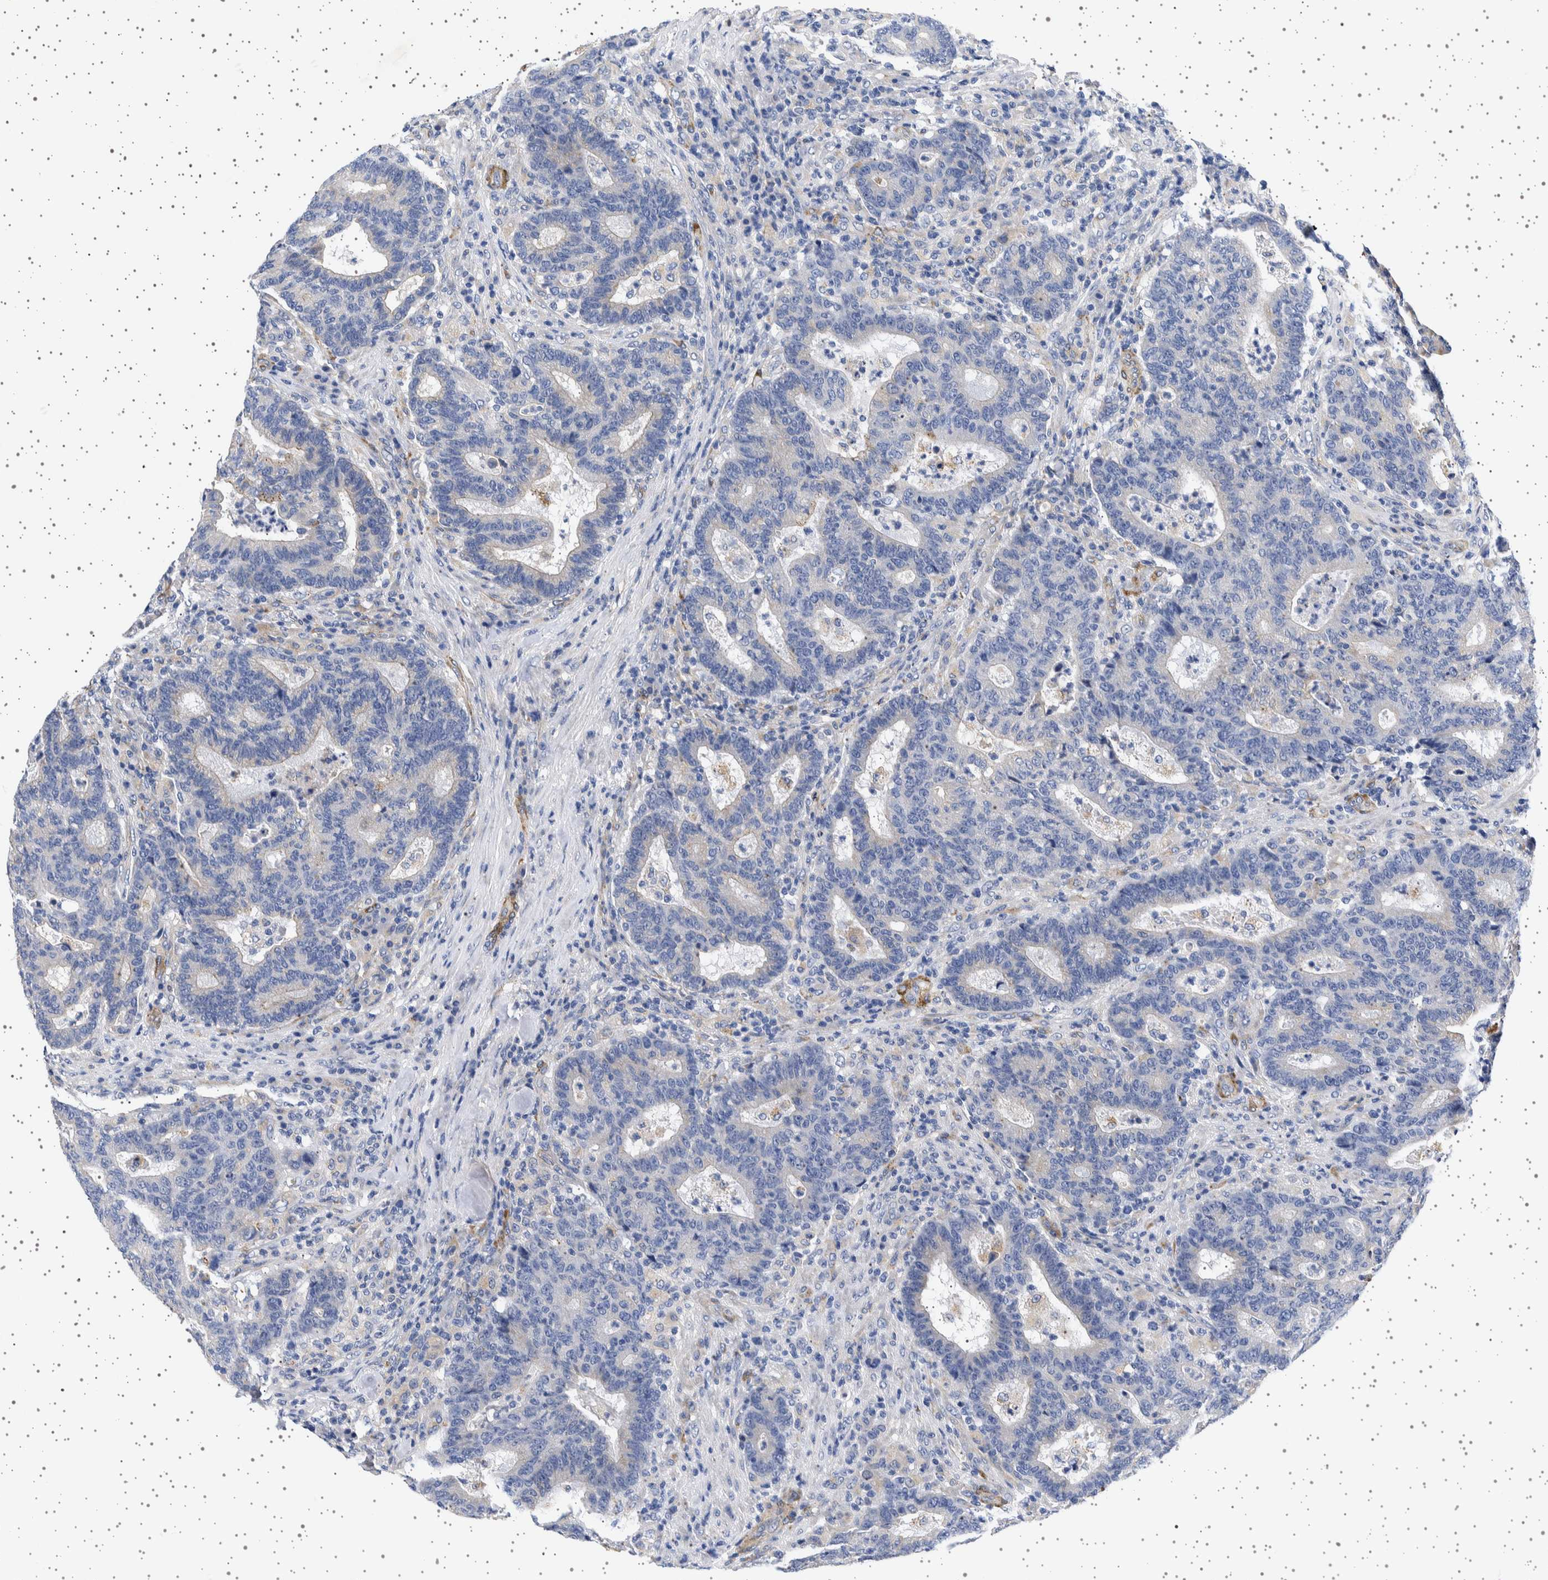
{"staining": {"intensity": "negative", "quantity": "none", "location": "none"}, "tissue": "colorectal cancer", "cell_type": "Tumor cells", "image_type": "cancer", "snomed": [{"axis": "morphology", "description": "Adenocarcinoma, NOS"}, {"axis": "topography", "description": "Colon"}], "caption": "There is no significant positivity in tumor cells of colorectal cancer.", "gene": "SEPTIN4", "patient": {"sex": "female", "age": 75}}